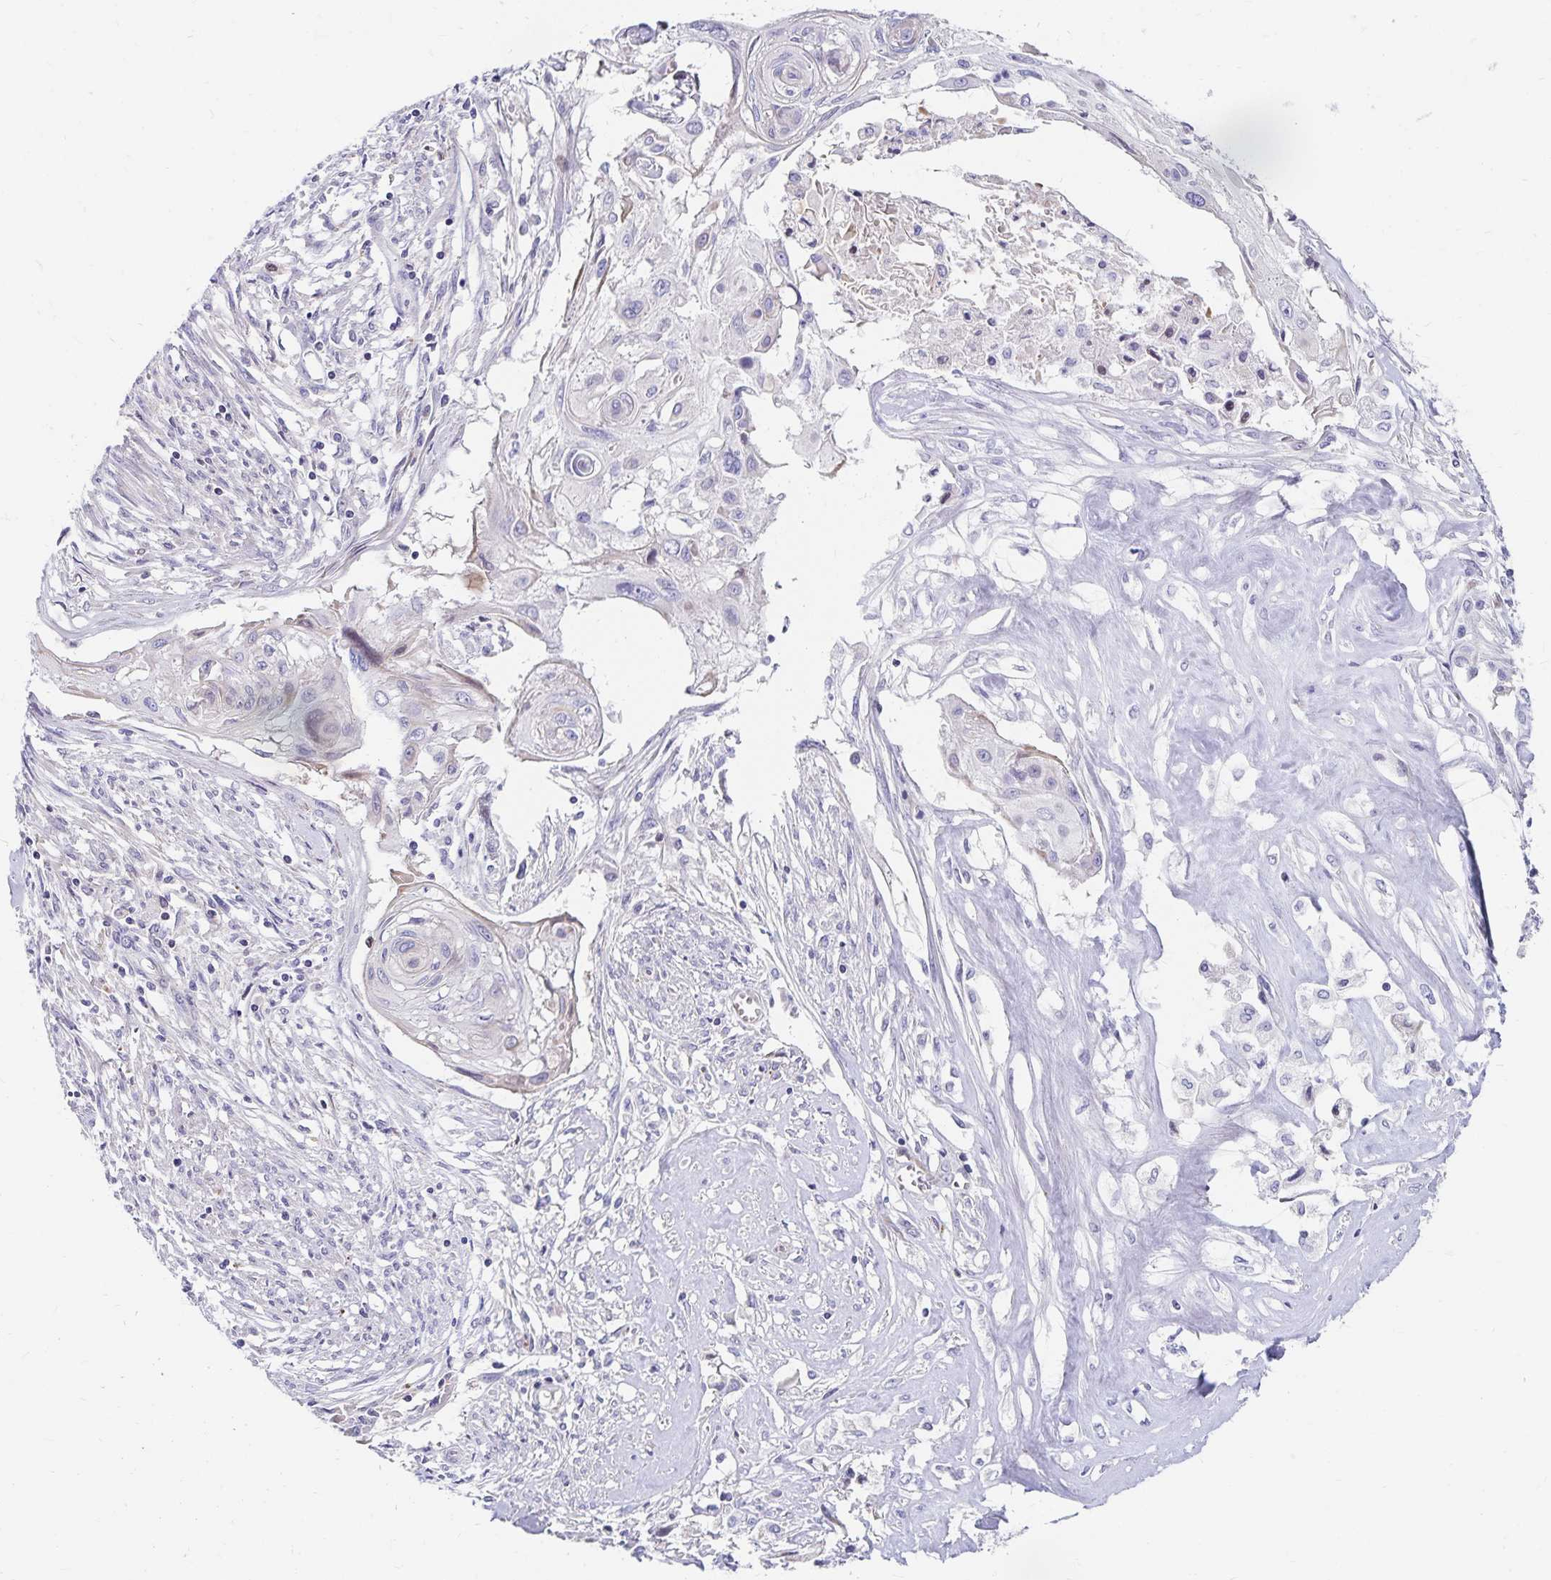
{"staining": {"intensity": "negative", "quantity": "none", "location": "none"}, "tissue": "cervical cancer", "cell_type": "Tumor cells", "image_type": "cancer", "snomed": [{"axis": "morphology", "description": "Squamous cell carcinoma, NOS"}, {"axis": "topography", "description": "Cervix"}], "caption": "Protein analysis of cervical squamous cell carcinoma demonstrates no significant expression in tumor cells. (Brightfield microscopy of DAB immunohistochemistry at high magnification).", "gene": "NECAP1", "patient": {"sex": "female", "age": 49}}